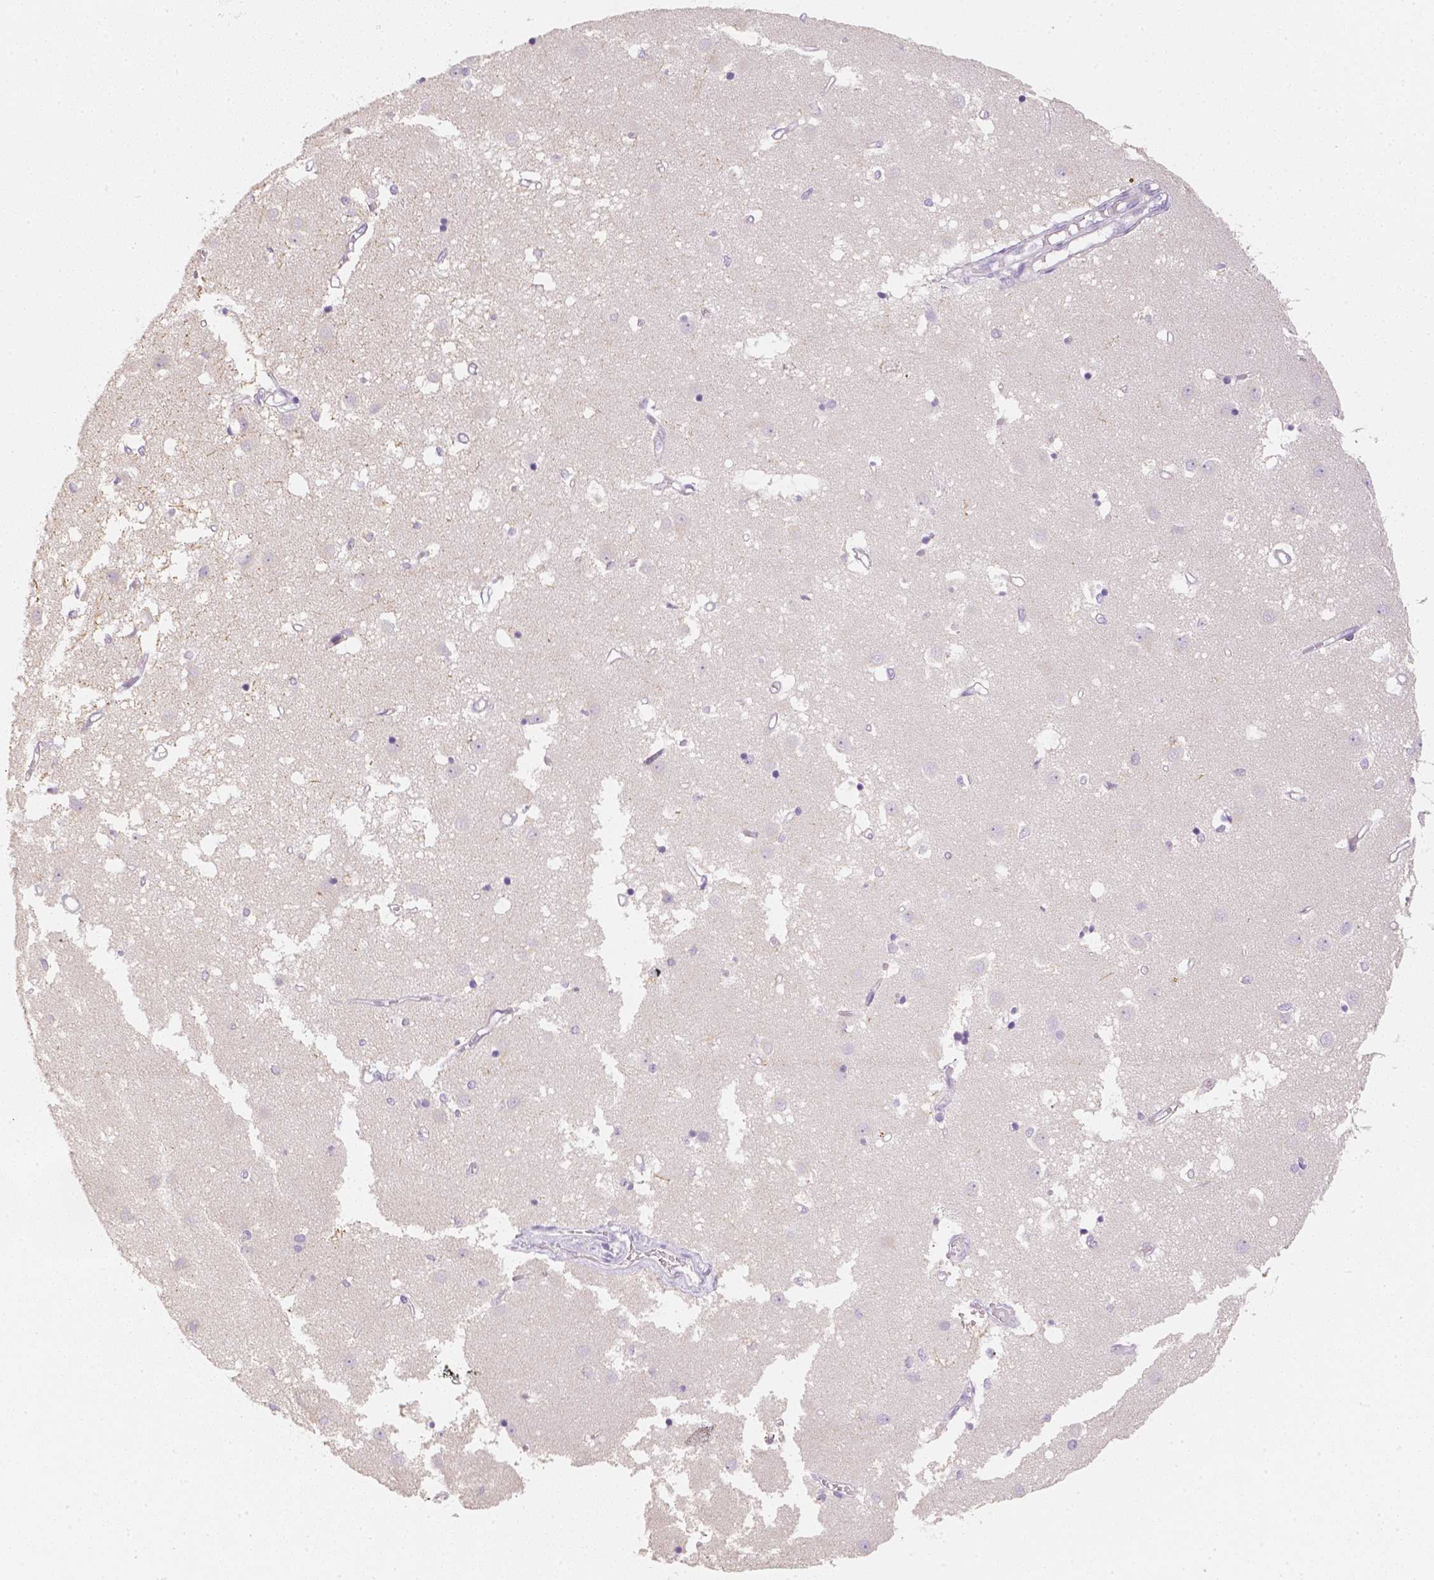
{"staining": {"intensity": "weak", "quantity": "<25%", "location": "cytoplasmic/membranous"}, "tissue": "caudate", "cell_type": "Glial cells", "image_type": "normal", "snomed": [{"axis": "morphology", "description": "Normal tissue, NOS"}, {"axis": "topography", "description": "Lateral ventricle wall"}], "caption": "Immunohistochemistry (IHC) of benign human caudate shows no expression in glial cells.", "gene": "NVL", "patient": {"sex": "male", "age": 54}}